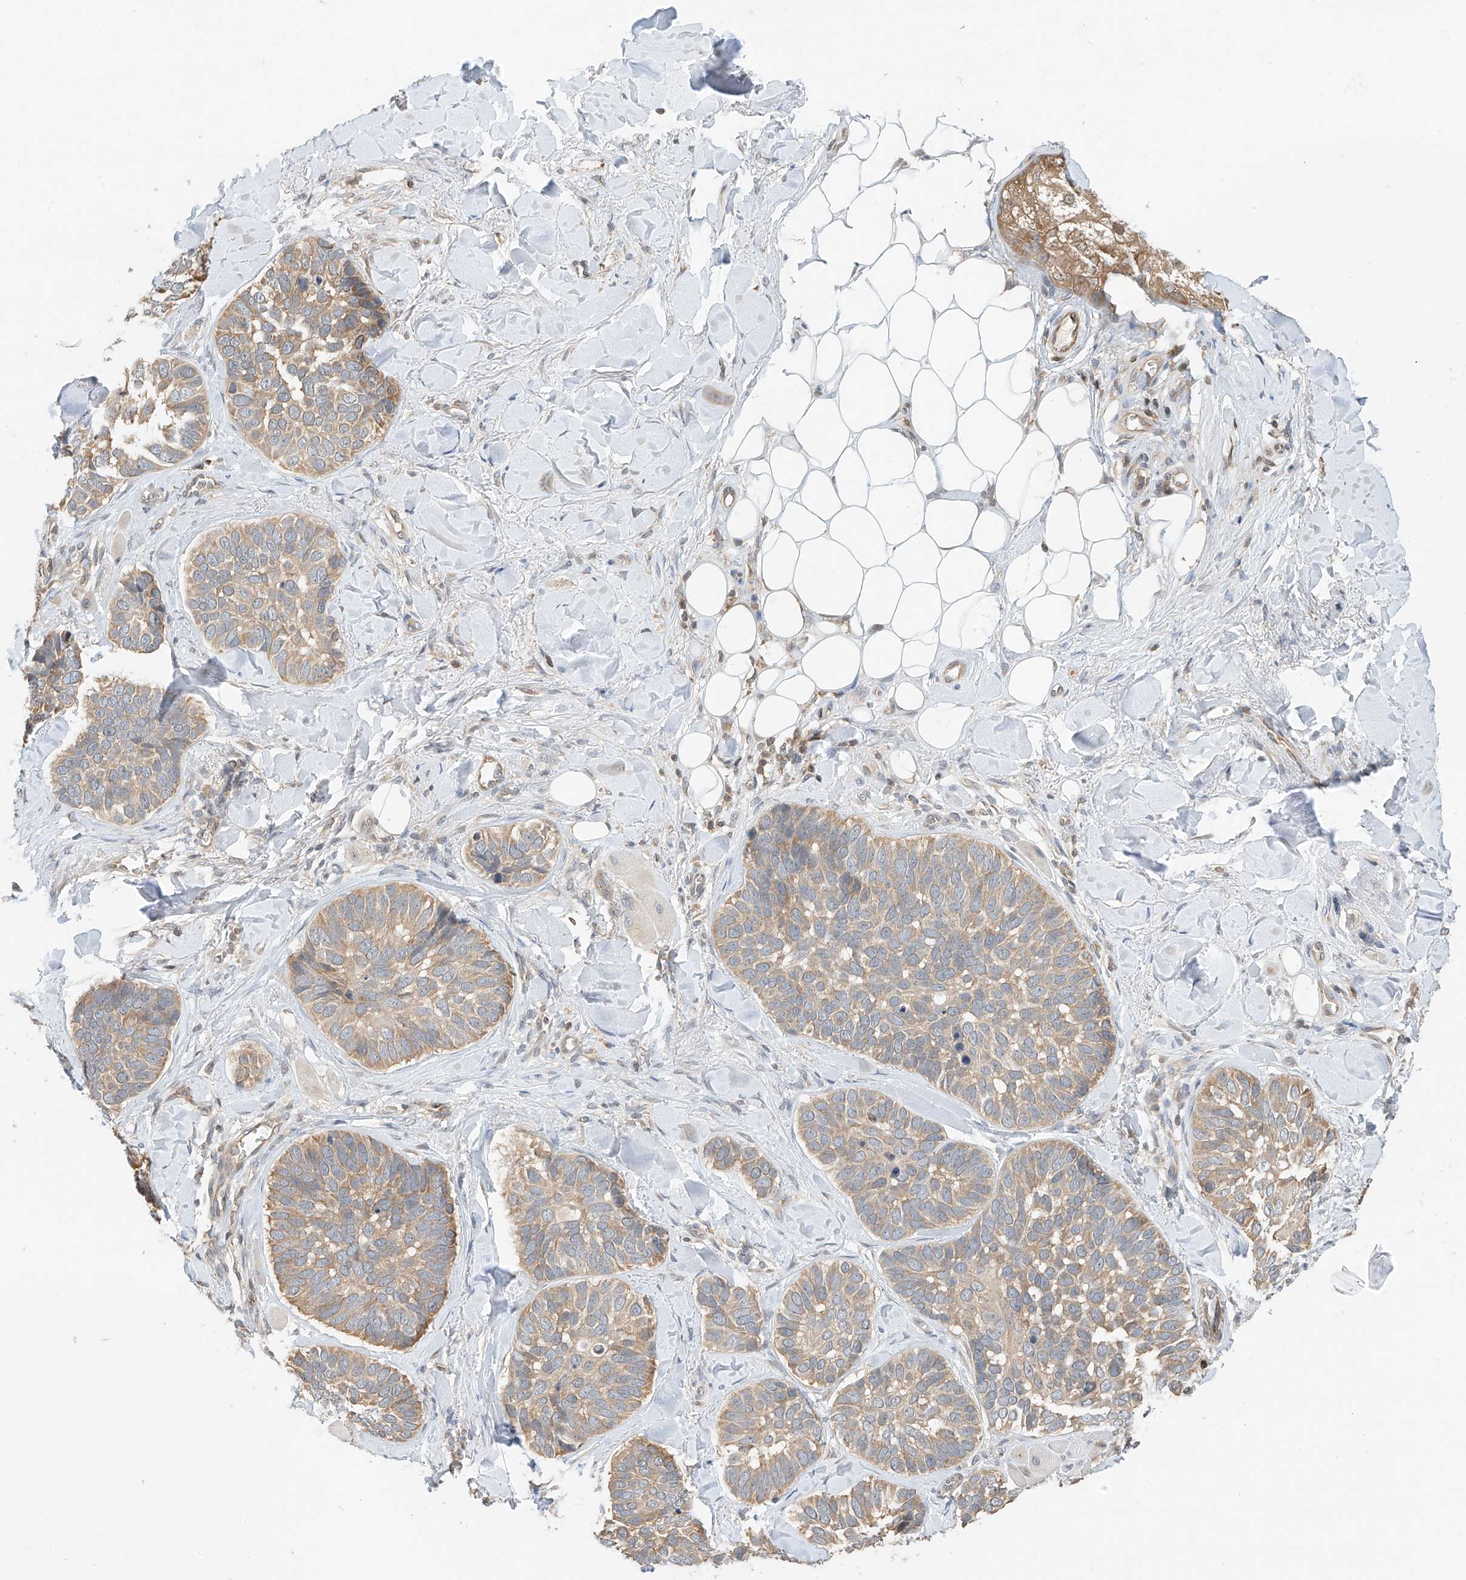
{"staining": {"intensity": "moderate", "quantity": ">75%", "location": "cytoplasmic/membranous"}, "tissue": "skin cancer", "cell_type": "Tumor cells", "image_type": "cancer", "snomed": [{"axis": "morphology", "description": "Basal cell carcinoma"}, {"axis": "topography", "description": "Skin"}], "caption": "About >75% of tumor cells in basal cell carcinoma (skin) display moderate cytoplasmic/membranous protein positivity as visualized by brown immunohistochemical staining.", "gene": "PPA2", "patient": {"sex": "male", "age": 62}}